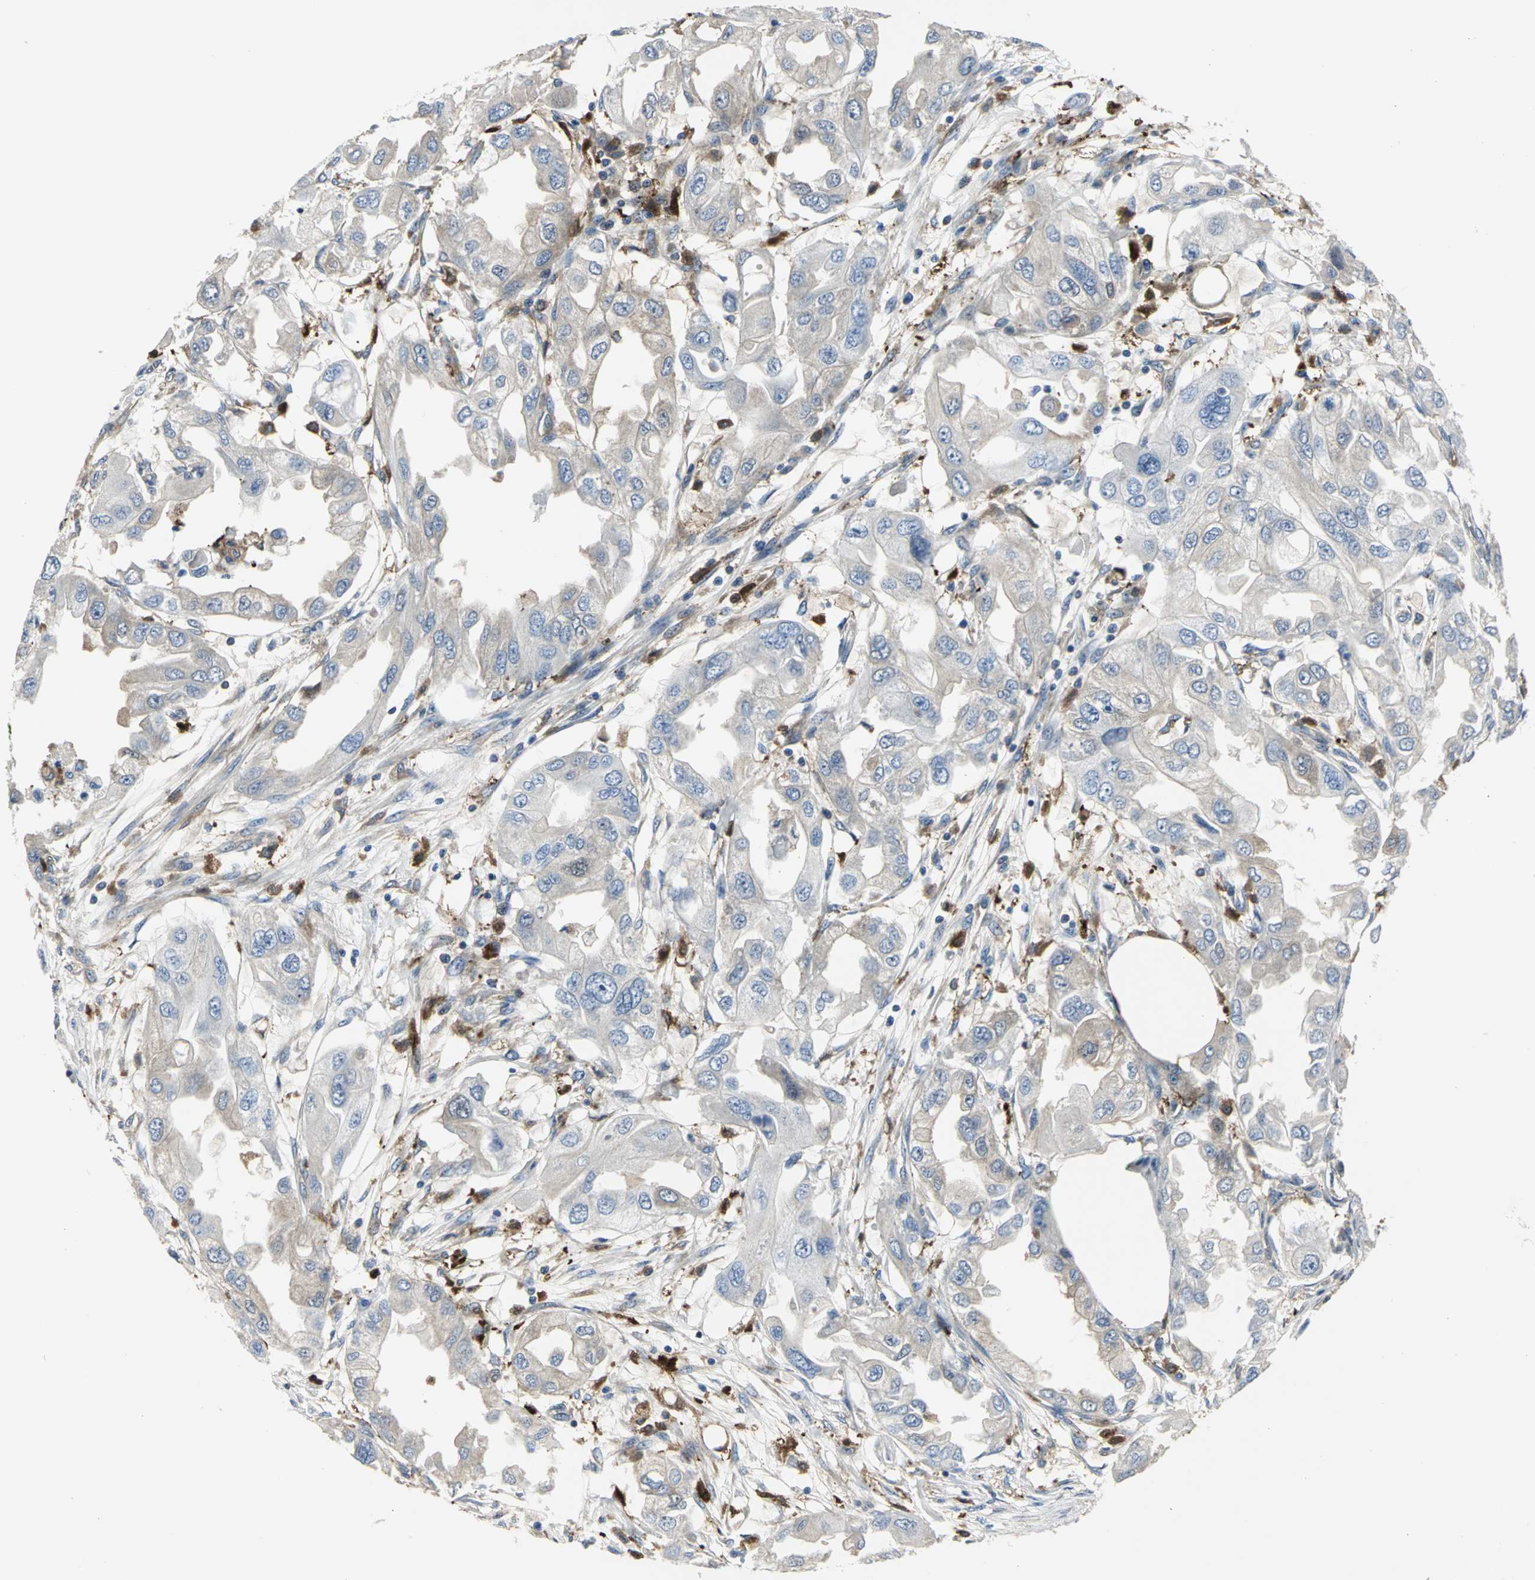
{"staining": {"intensity": "moderate", "quantity": ">75%", "location": "cytoplasmic/membranous"}, "tissue": "endometrial cancer", "cell_type": "Tumor cells", "image_type": "cancer", "snomed": [{"axis": "morphology", "description": "Adenocarcinoma, NOS"}, {"axis": "topography", "description": "Endometrium"}], "caption": "DAB immunohistochemical staining of human endometrial adenocarcinoma demonstrates moderate cytoplasmic/membranous protein positivity in approximately >75% of tumor cells. The staining was performed using DAB (3,3'-diaminobenzidine), with brown indicating positive protein expression. Nuclei are stained blue with hematoxylin.", "gene": "CHRNB1", "patient": {"sex": "female", "age": 67}}